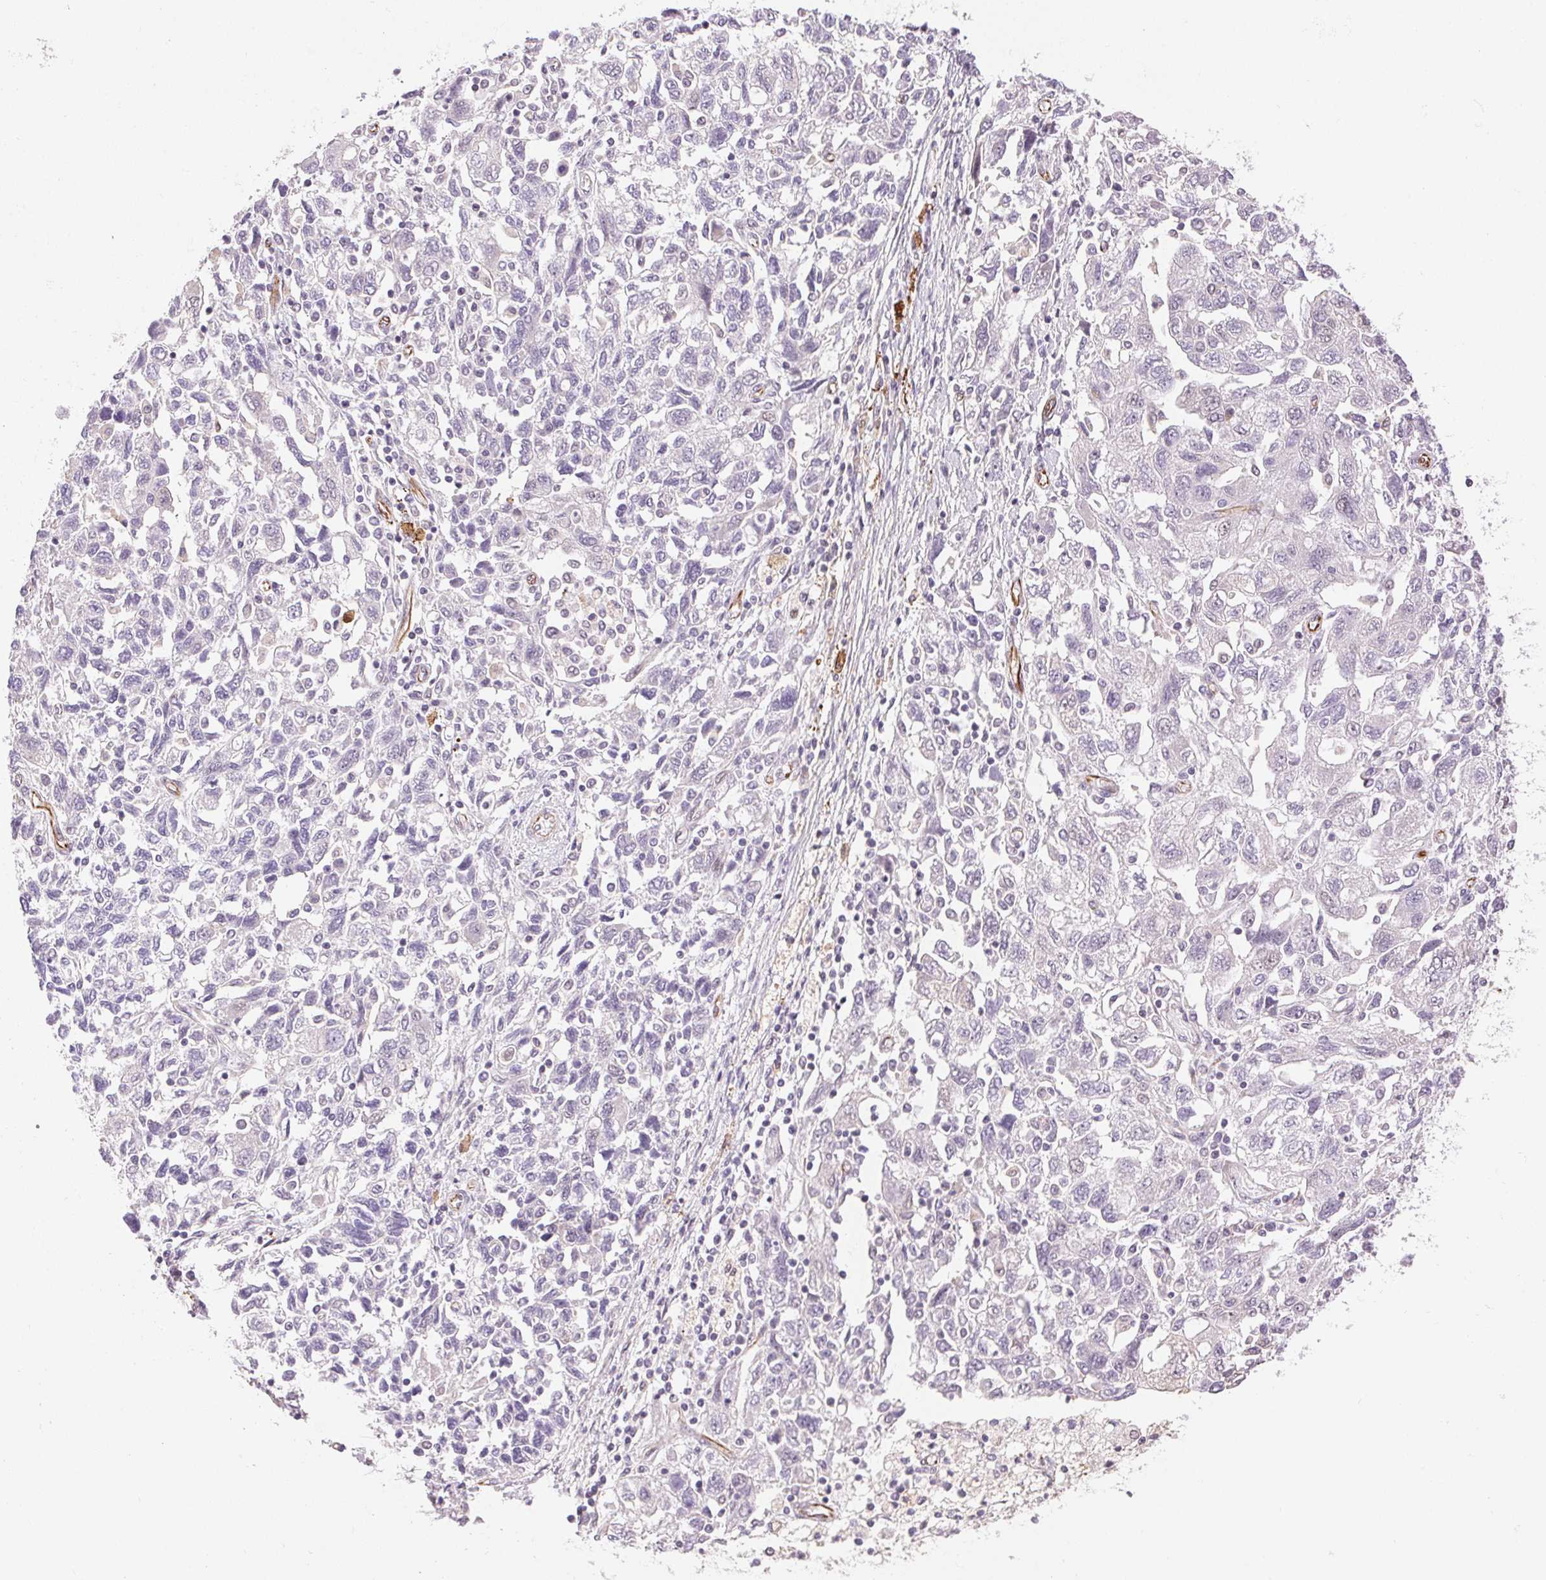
{"staining": {"intensity": "negative", "quantity": "none", "location": "none"}, "tissue": "ovarian cancer", "cell_type": "Tumor cells", "image_type": "cancer", "snomed": [{"axis": "morphology", "description": "Carcinoma, NOS"}, {"axis": "morphology", "description": "Cystadenocarcinoma, serous, NOS"}, {"axis": "topography", "description": "Ovary"}], "caption": "Tumor cells are negative for protein expression in human ovarian cancer (serous cystadenocarcinoma).", "gene": "GYG2", "patient": {"sex": "female", "age": 69}}